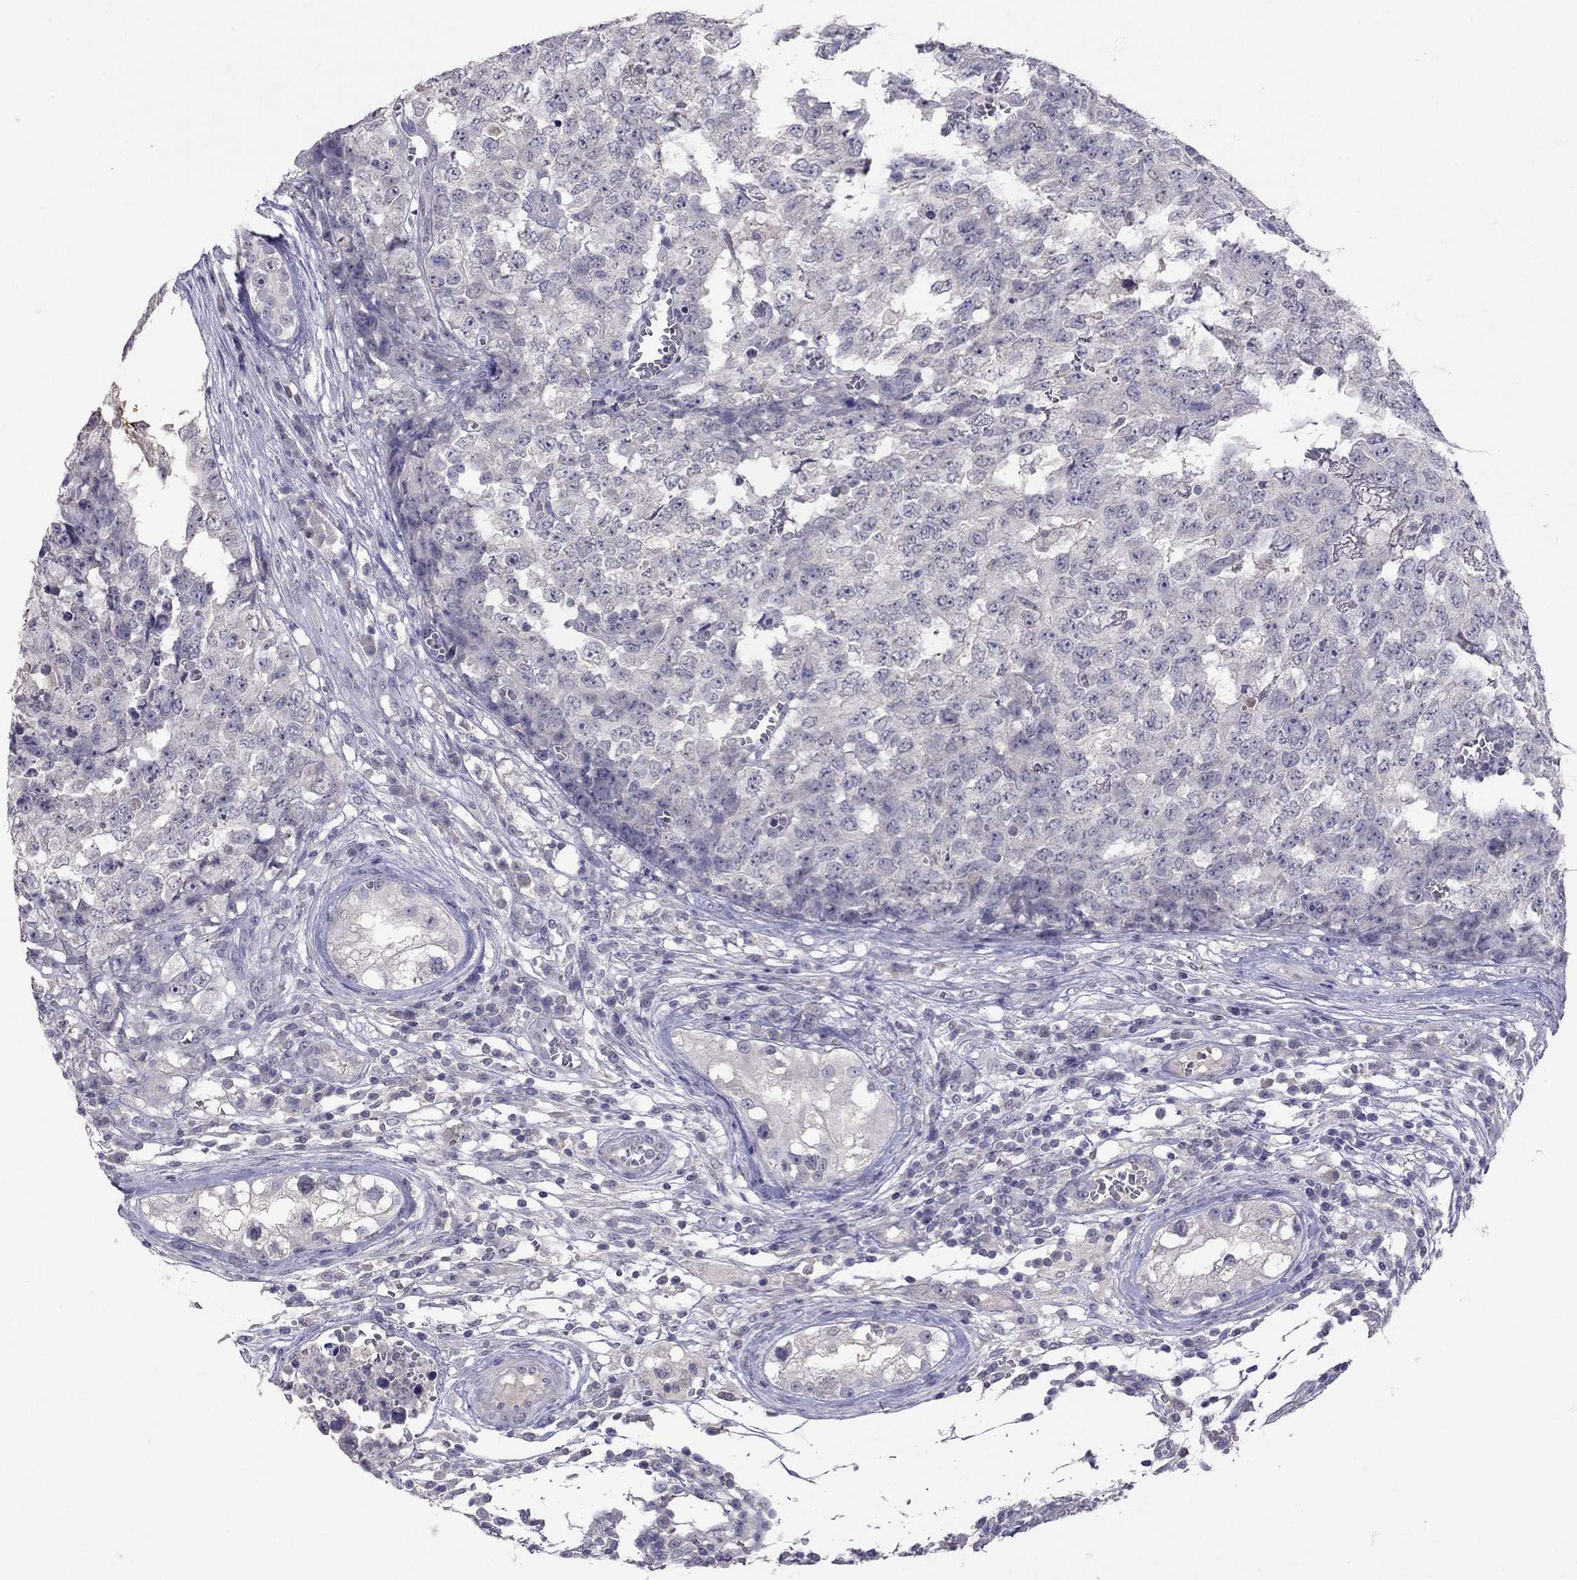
{"staining": {"intensity": "negative", "quantity": "none", "location": "none"}, "tissue": "testis cancer", "cell_type": "Tumor cells", "image_type": "cancer", "snomed": [{"axis": "morphology", "description": "Carcinoma, Embryonal, NOS"}, {"axis": "topography", "description": "Testis"}], "caption": "Tumor cells are negative for protein expression in human testis embryonal carcinoma.", "gene": "FST", "patient": {"sex": "male", "age": 23}}